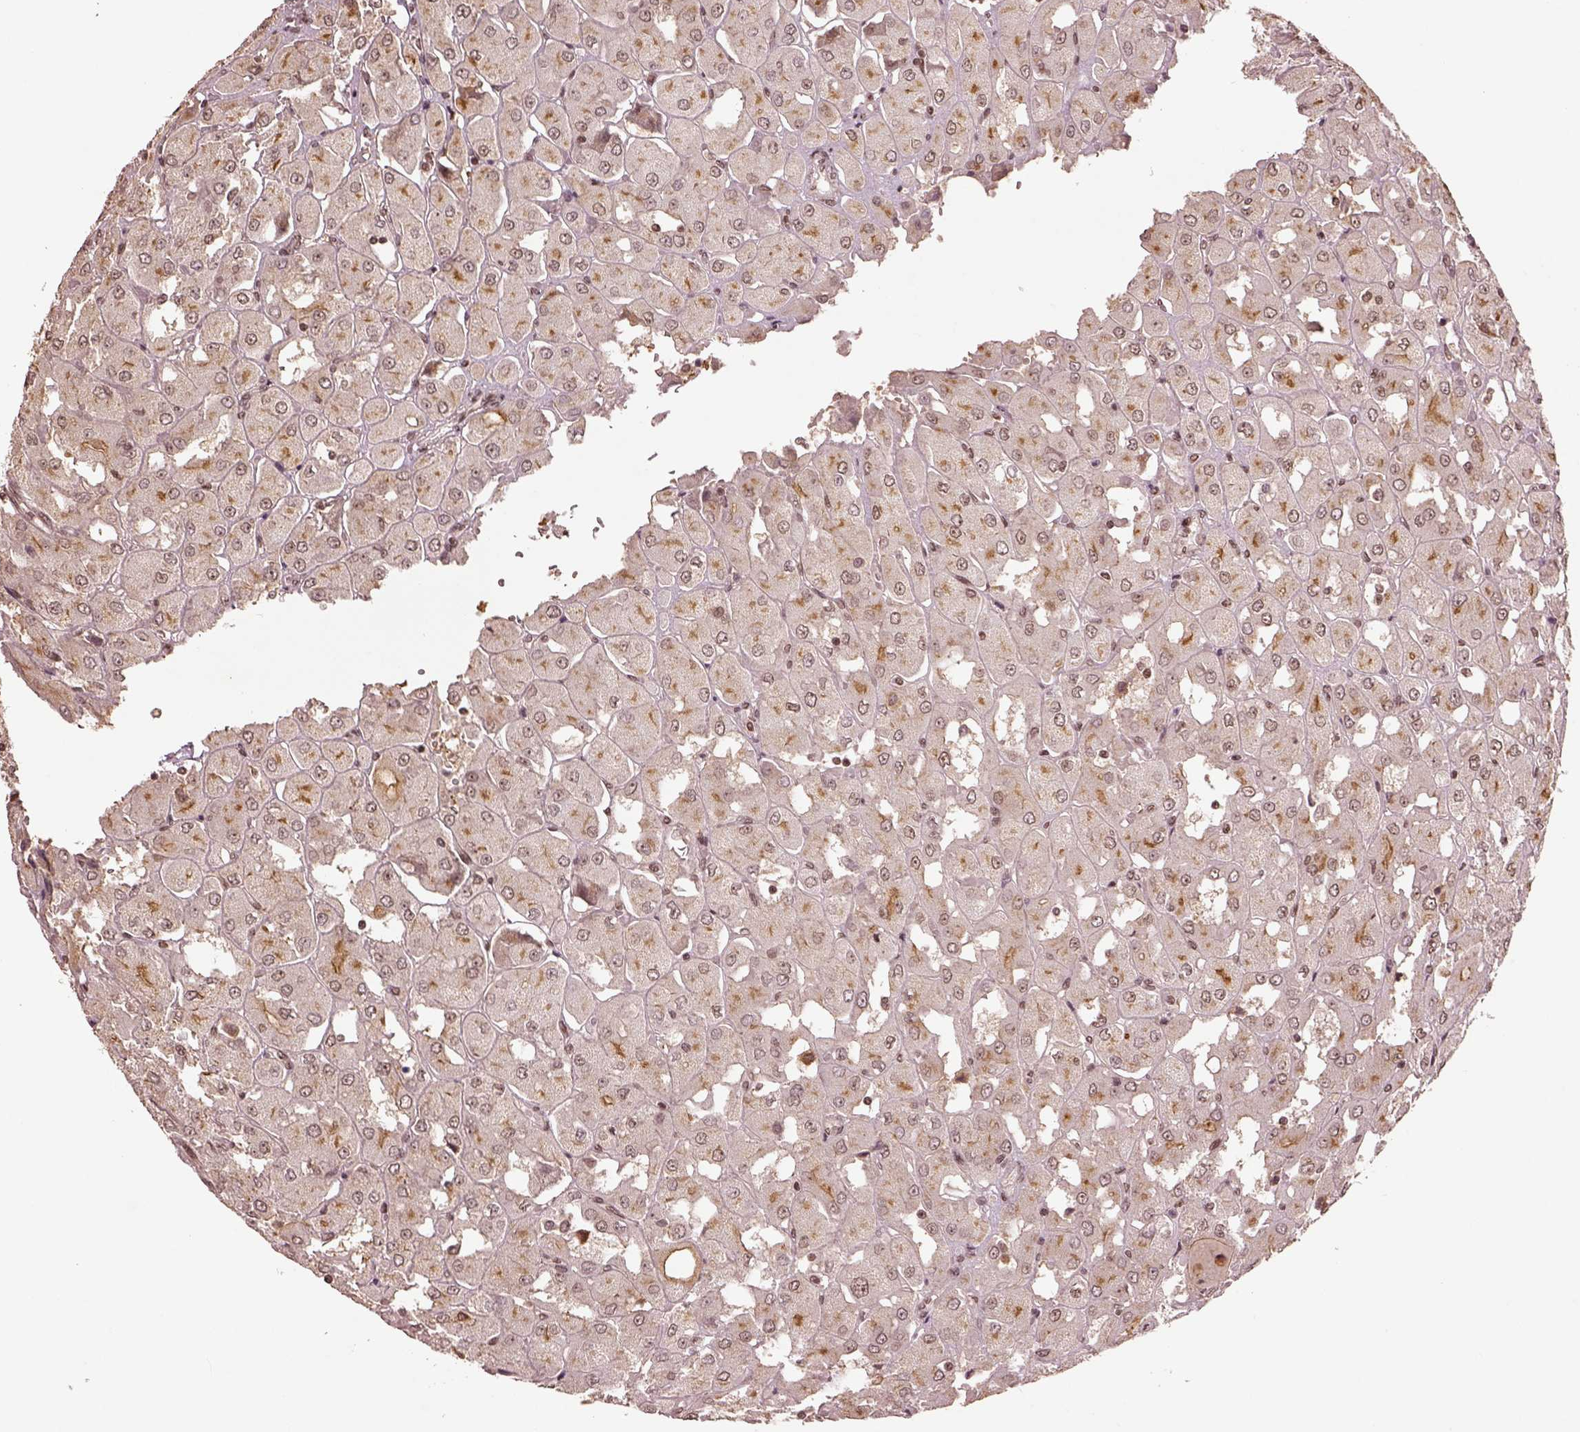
{"staining": {"intensity": "weak", "quantity": ">75%", "location": "nuclear"}, "tissue": "renal cancer", "cell_type": "Tumor cells", "image_type": "cancer", "snomed": [{"axis": "morphology", "description": "Adenocarcinoma, NOS"}, {"axis": "topography", "description": "Kidney"}], "caption": "Approximately >75% of tumor cells in renal adenocarcinoma exhibit weak nuclear protein positivity as visualized by brown immunohistochemical staining.", "gene": "BRD9", "patient": {"sex": "male", "age": 72}}